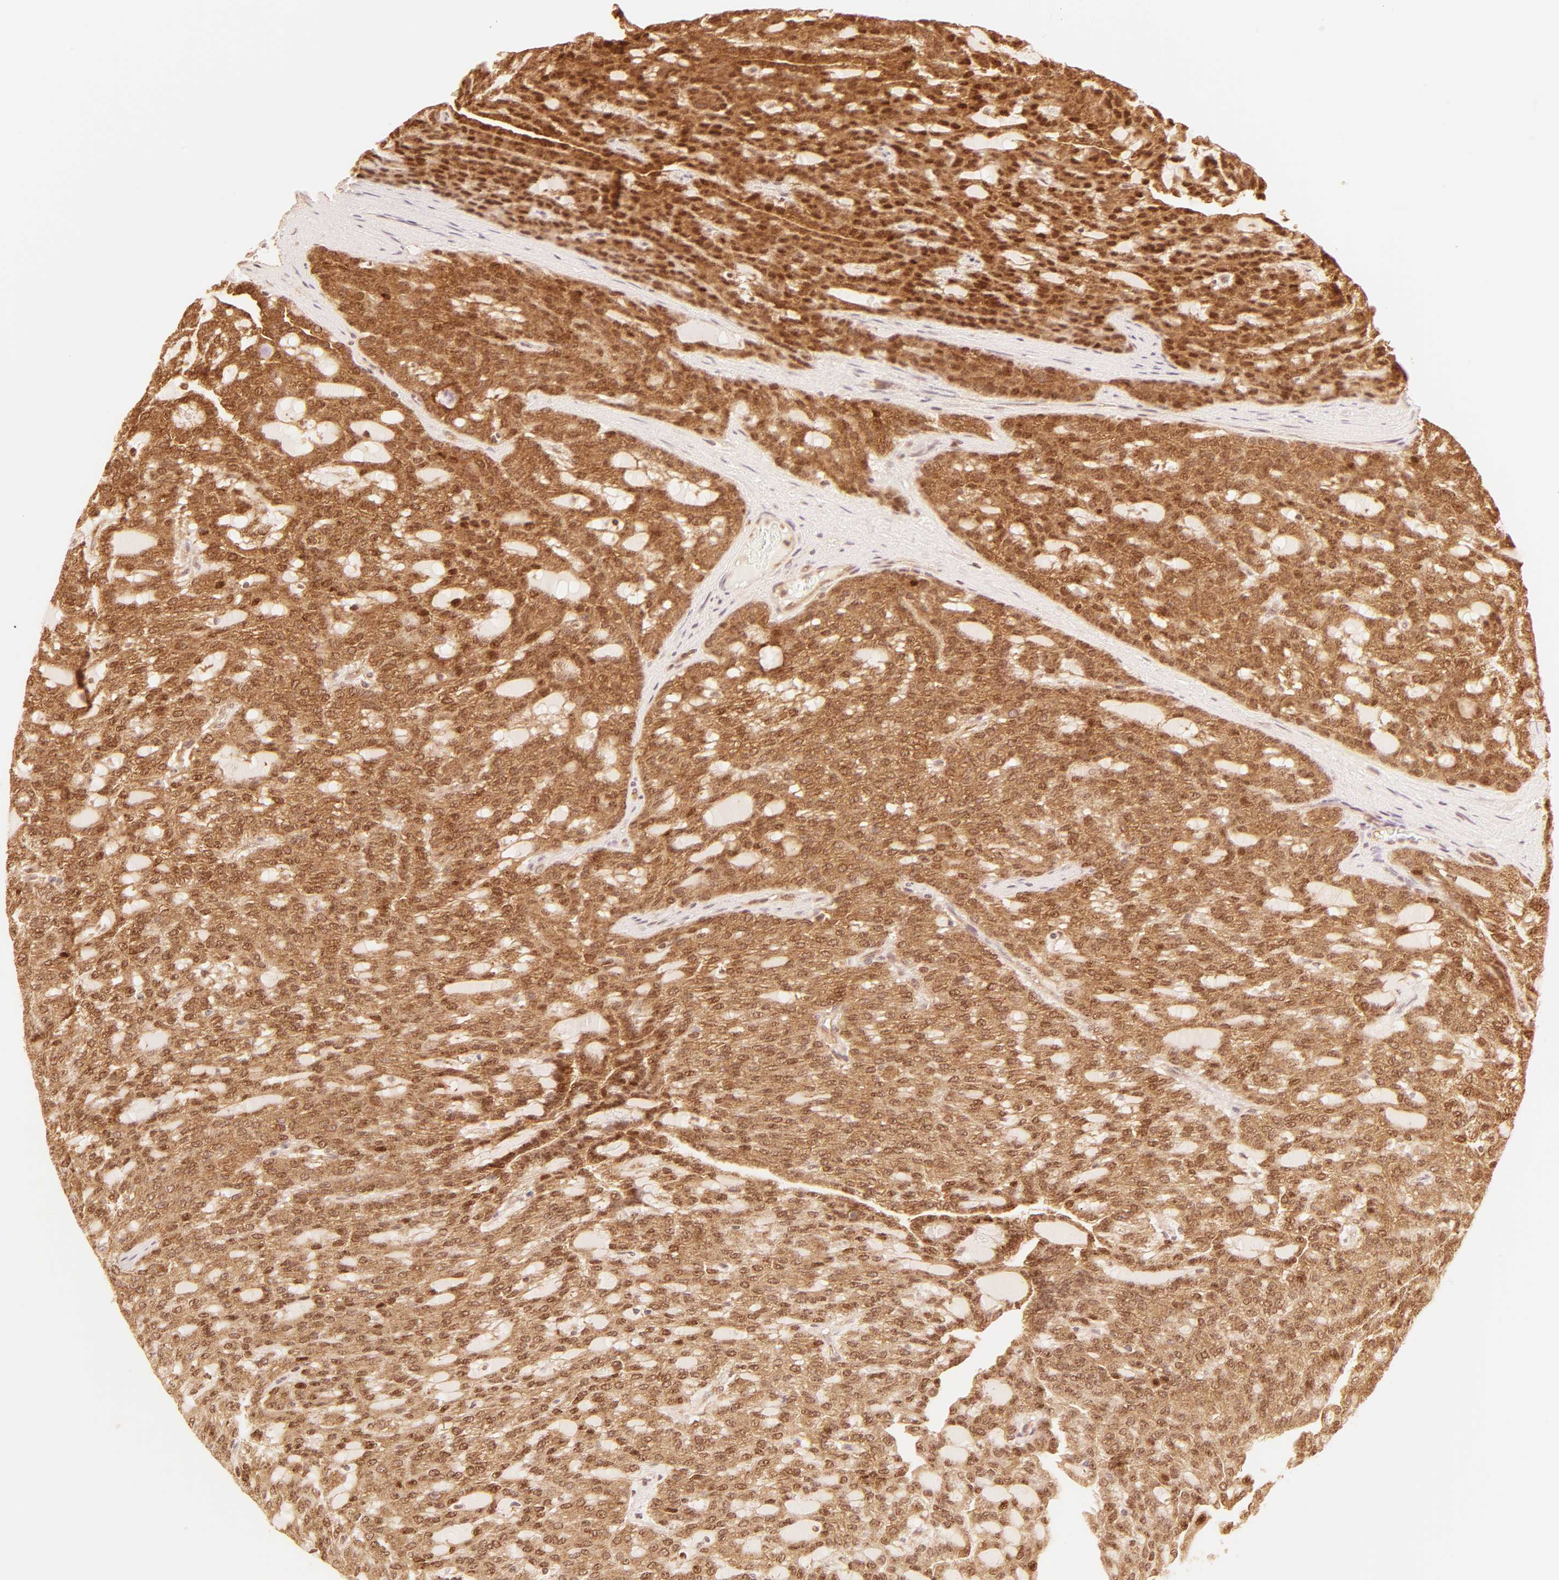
{"staining": {"intensity": "strong", "quantity": ">75%", "location": "cytoplasmic/membranous,nuclear"}, "tissue": "renal cancer", "cell_type": "Tumor cells", "image_type": "cancer", "snomed": [{"axis": "morphology", "description": "Adenocarcinoma, NOS"}, {"axis": "topography", "description": "Kidney"}], "caption": "This image exhibits renal adenocarcinoma stained with immunohistochemistry (IHC) to label a protein in brown. The cytoplasmic/membranous and nuclear of tumor cells show strong positivity for the protein. Nuclei are counter-stained blue.", "gene": "PAFAH1B1", "patient": {"sex": "male", "age": 63}}